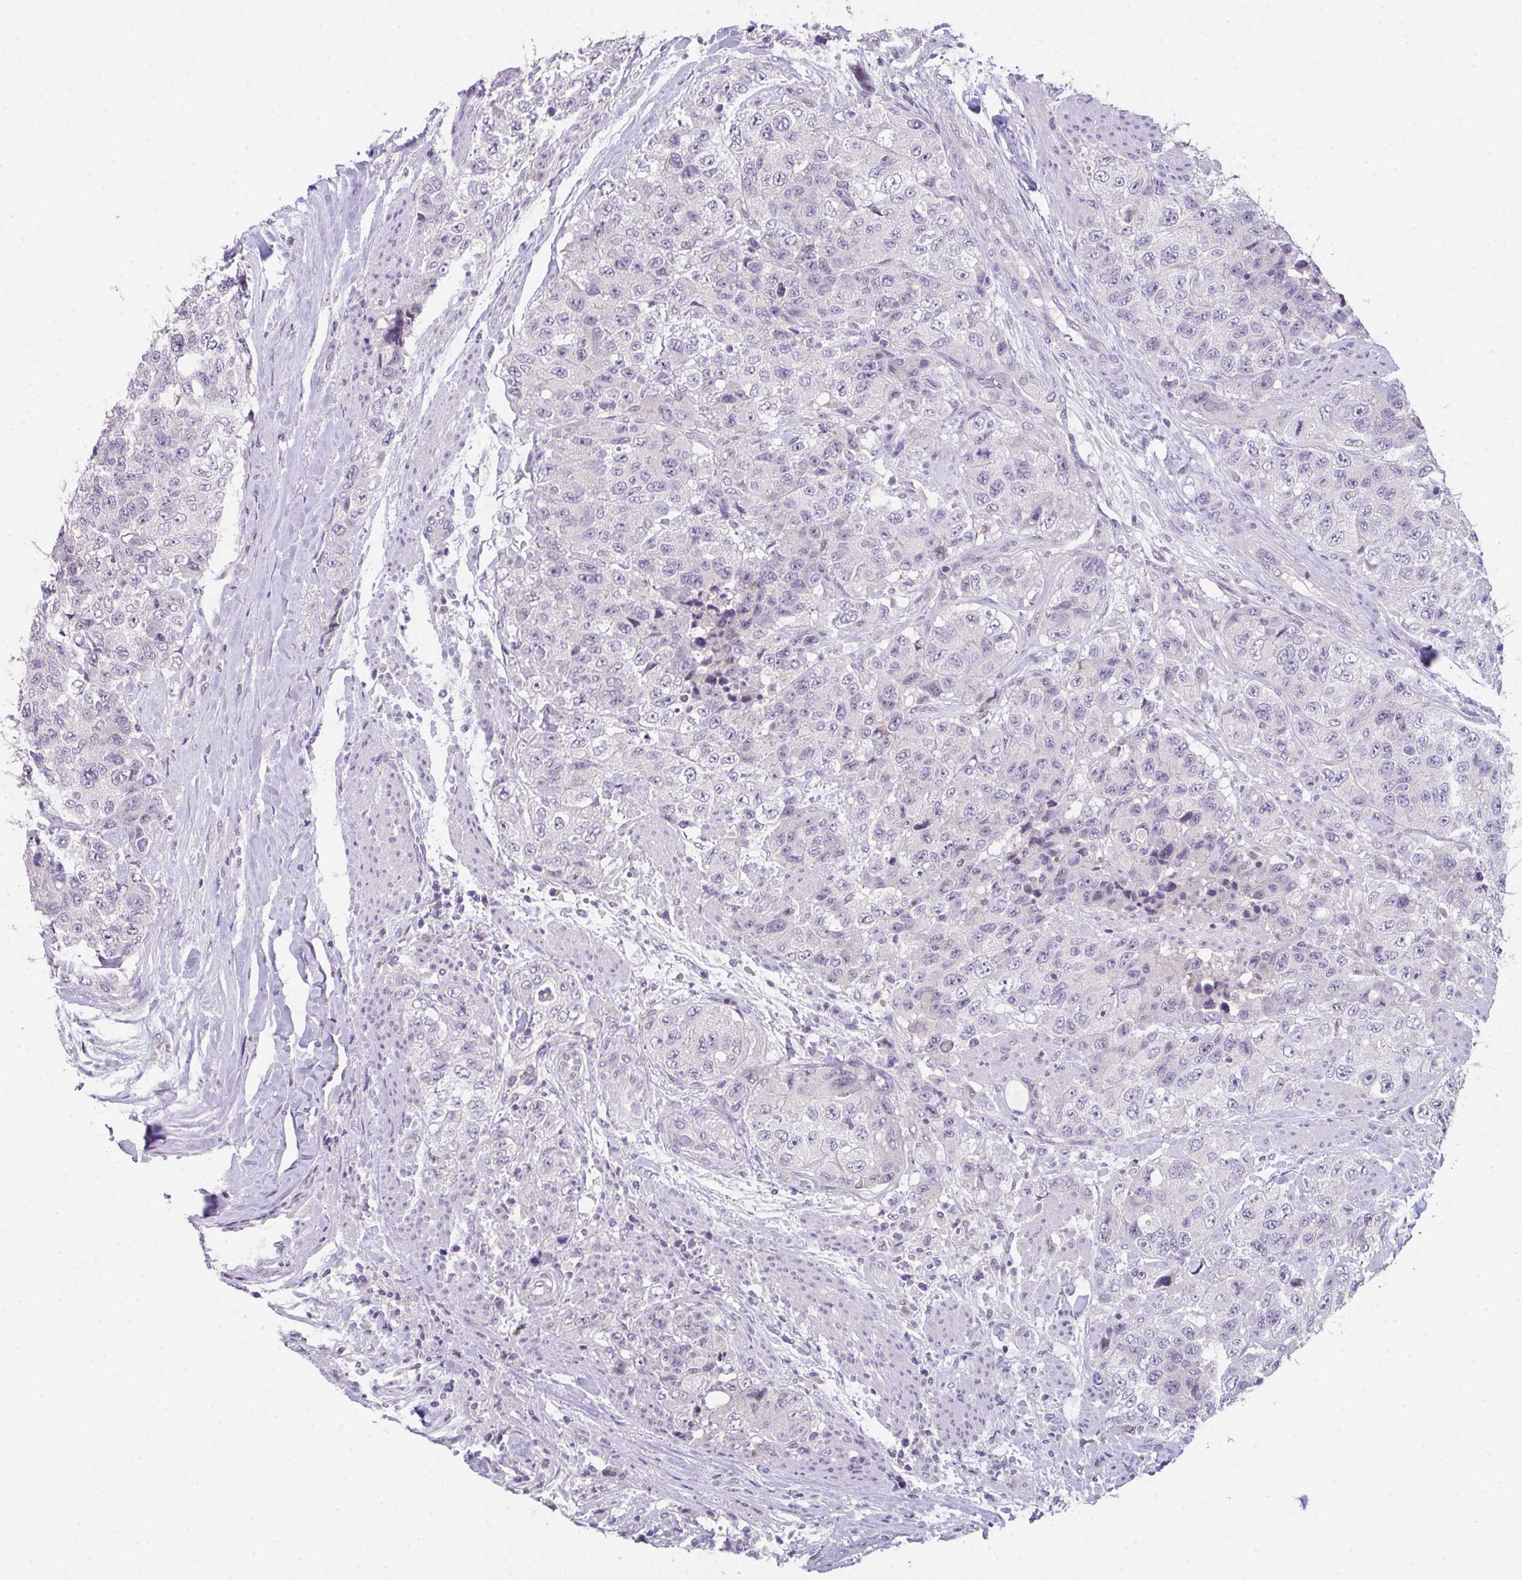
{"staining": {"intensity": "negative", "quantity": "none", "location": "none"}, "tissue": "urothelial cancer", "cell_type": "Tumor cells", "image_type": "cancer", "snomed": [{"axis": "morphology", "description": "Urothelial carcinoma, High grade"}, {"axis": "topography", "description": "Urinary bladder"}], "caption": "IHC image of neoplastic tissue: human high-grade urothelial carcinoma stained with DAB shows no significant protein staining in tumor cells. (Brightfield microscopy of DAB (3,3'-diaminobenzidine) immunohistochemistry at high magnification).", "gene": "GLTPD2", "patient": {"sex": "female", "age": 78}}